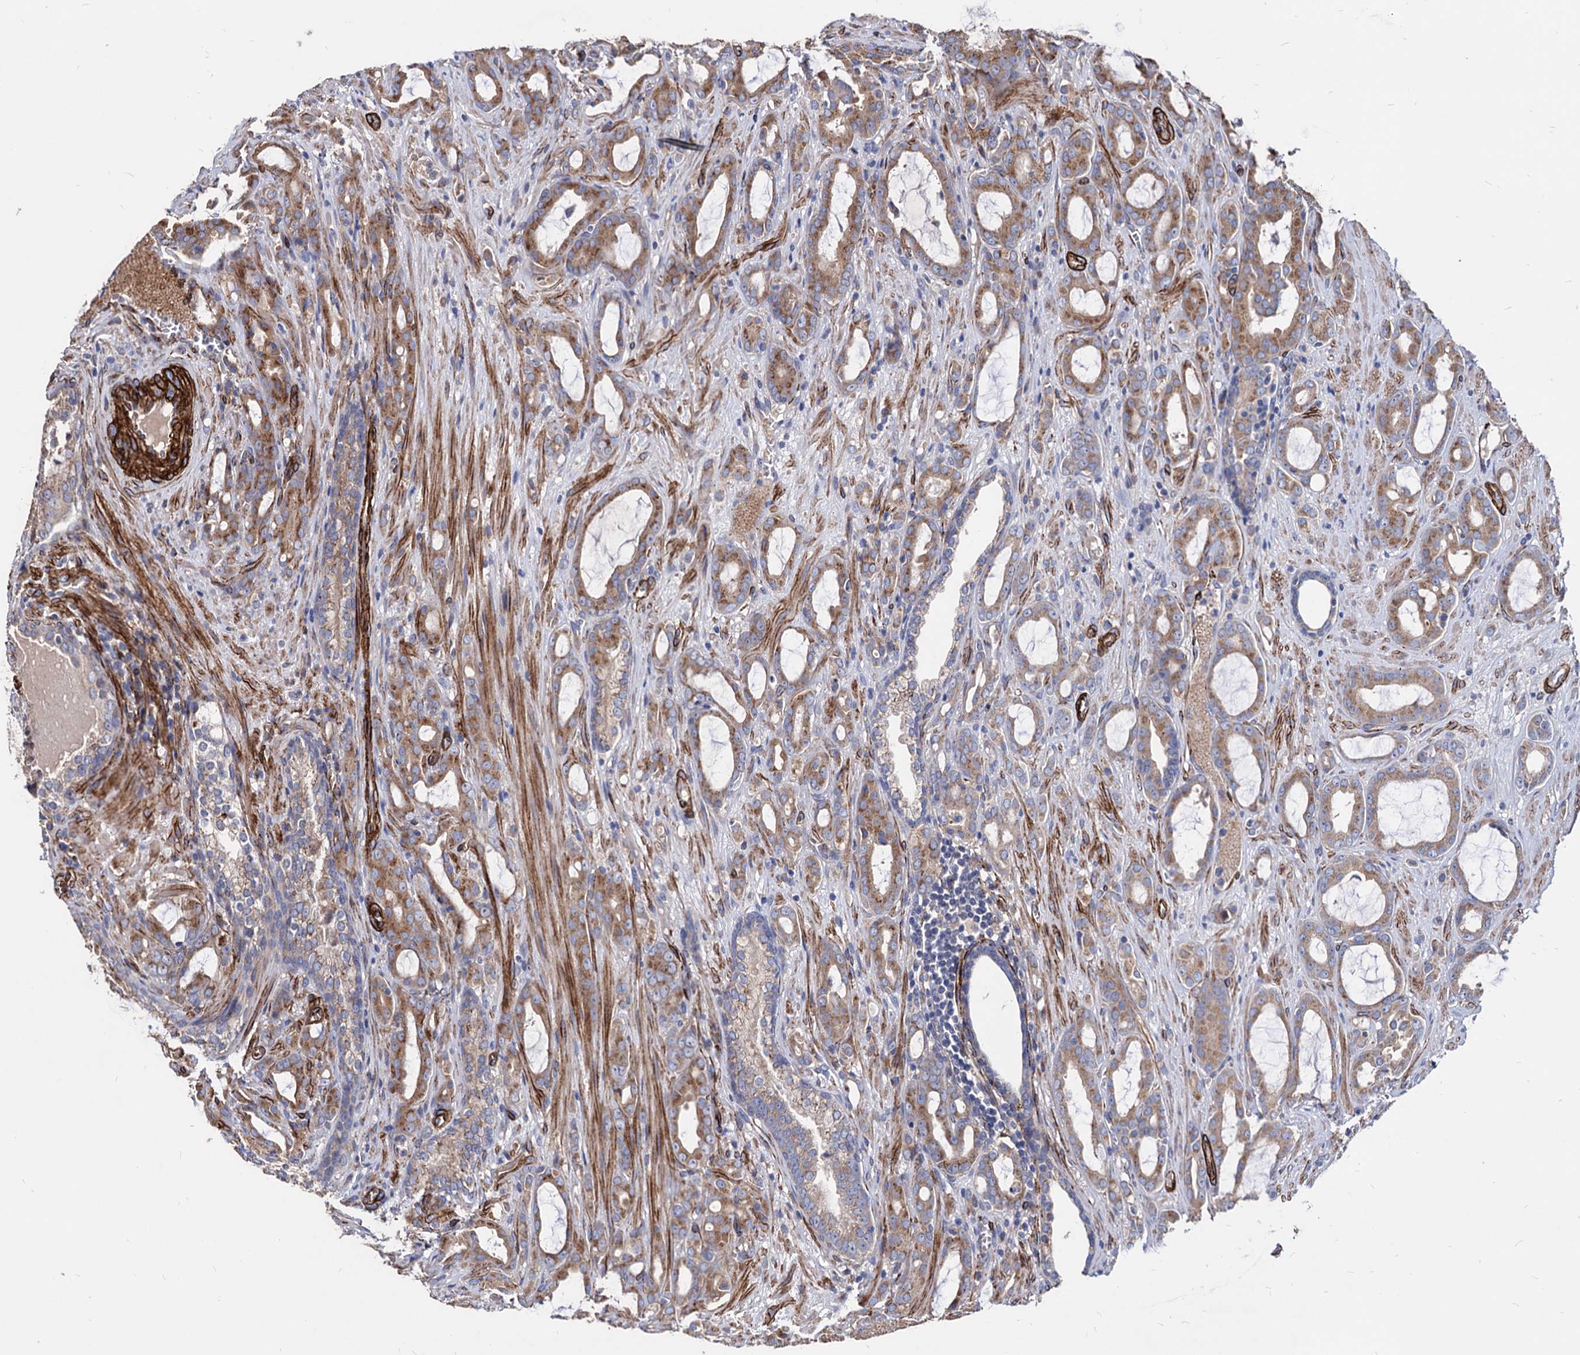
{"staining": {"intensity": "moderate", "quantity": ">75%", "location": "cytoplasmic/membranous"}, "tissue": "prostate cancer", "cell_type": "Tumor cells", "image_type": "cancer", "snomed": [{"axis": "morphology", "description": "Adenocarcinoma, High grade"}, {"axis": "topography", "description": "Prostate"}], "caption": "Prostate cancer tissue exhibits moderate cytoplasmic/membranous staining in approximately >75% of tumor cells Using DAB (brown) and hematoxylin (blue) stains, captured at high magnification using brightfield microscopy.", "gene": "WDR11", "patient": {"sex": "male", "age": 72}}